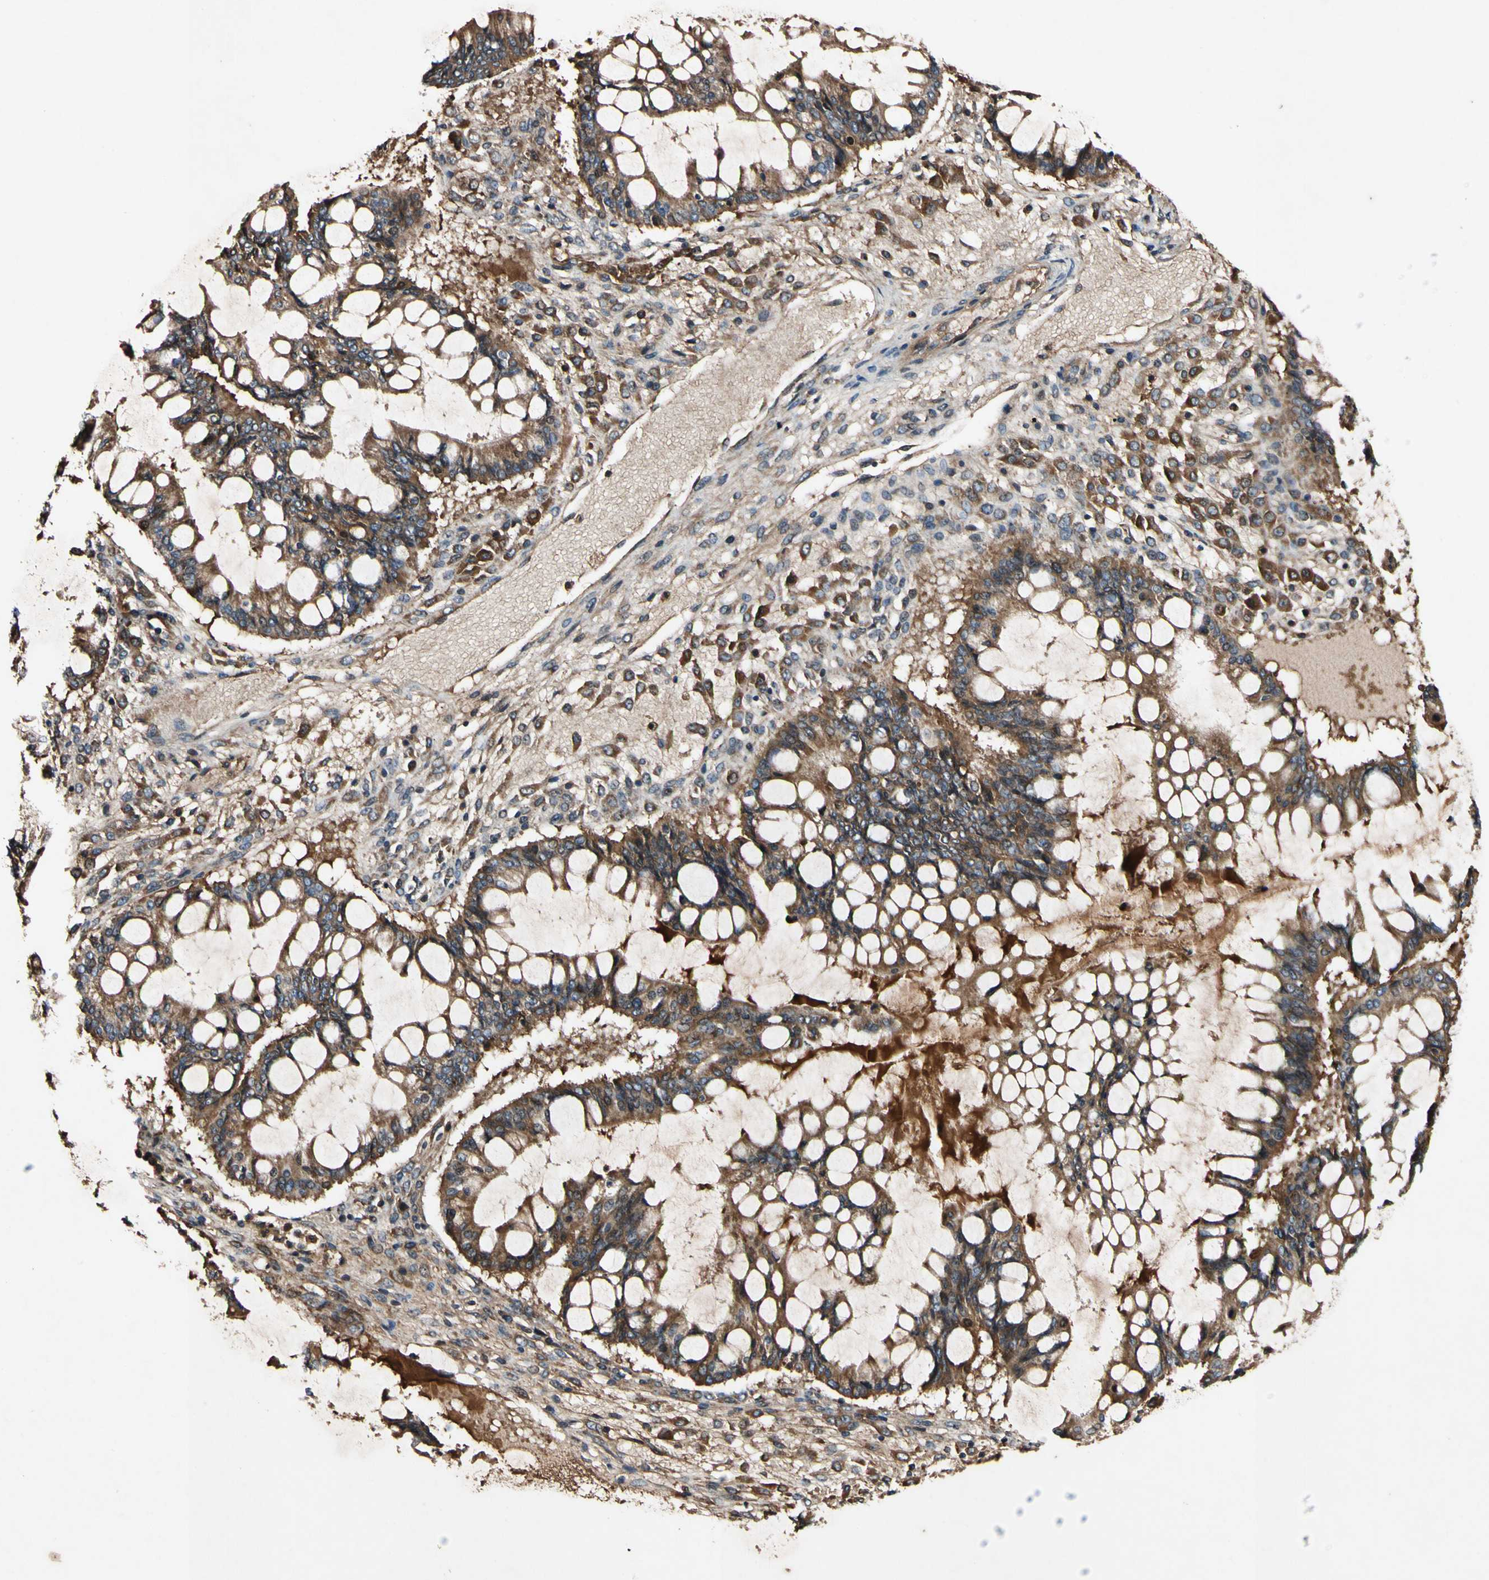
{"staining": {"intensity": "strong", "quantity": ">75%", "location": "cytoplasmic/membranous"}, "tissue": "ovarian cancer", "cell_type": "Tumor cells", "image_type": "cancer", "snomed": [{"axis": "morphology", "description": "Cystadenocarcinoma, mucinous, NOS"}, {"axis": "topography", "description": "Ovary"}], "caption": "Human ovarian cancer stained with a protein marker exhibits strong staining in tumor cells.", "gene": "PLAT", "patient": {"sex": "female", "age": 73}}